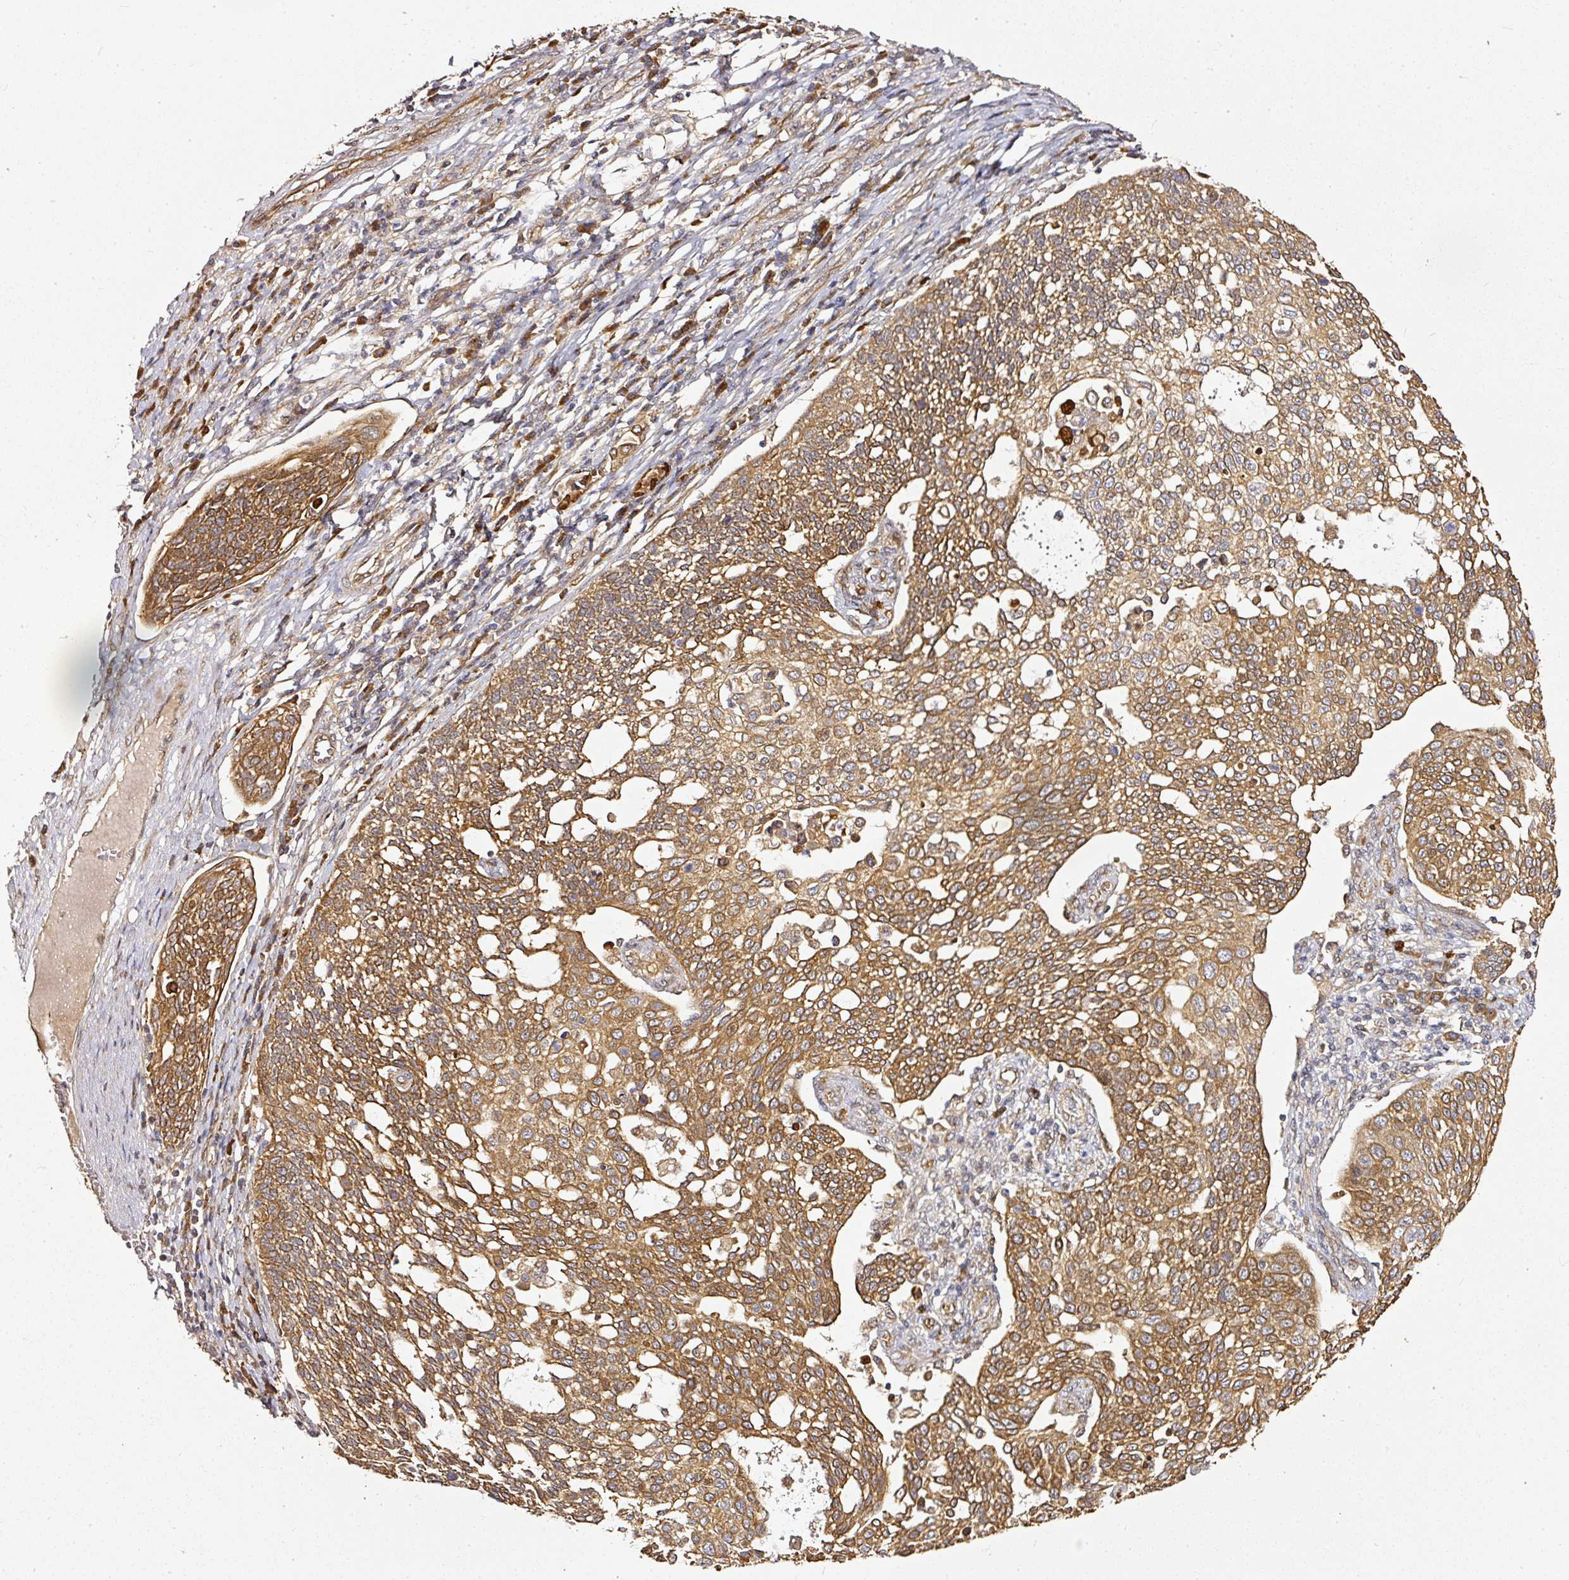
{"staining": {"intensity": "moderate", "quantity": ">75%", "location": "cytoplasmic/membranous"}, "tissue": "cervical cancer", "cell_type": "Tumor cells", "image_type": "cancer", "snomed": [{"axis": "morphology", "description": "Squamous cell carcinoma, NOS"}, {"axis": "topography", "description": "Cervix"}], "caption": "Immunohistochemical staining of cervical cancer (squamous cell carcinoma) shows moderate cytoplasmic/membranous protein expression in about >75% of tumor cells. The staining is performed using DAB (3,3'-diaminobenzidine) brown chromogen to label protein expression. The nuclei are counter-stained blue using hematoxylin.", "gene": "MIF4GD", "patient": {"sex": "female", "age": 34}}